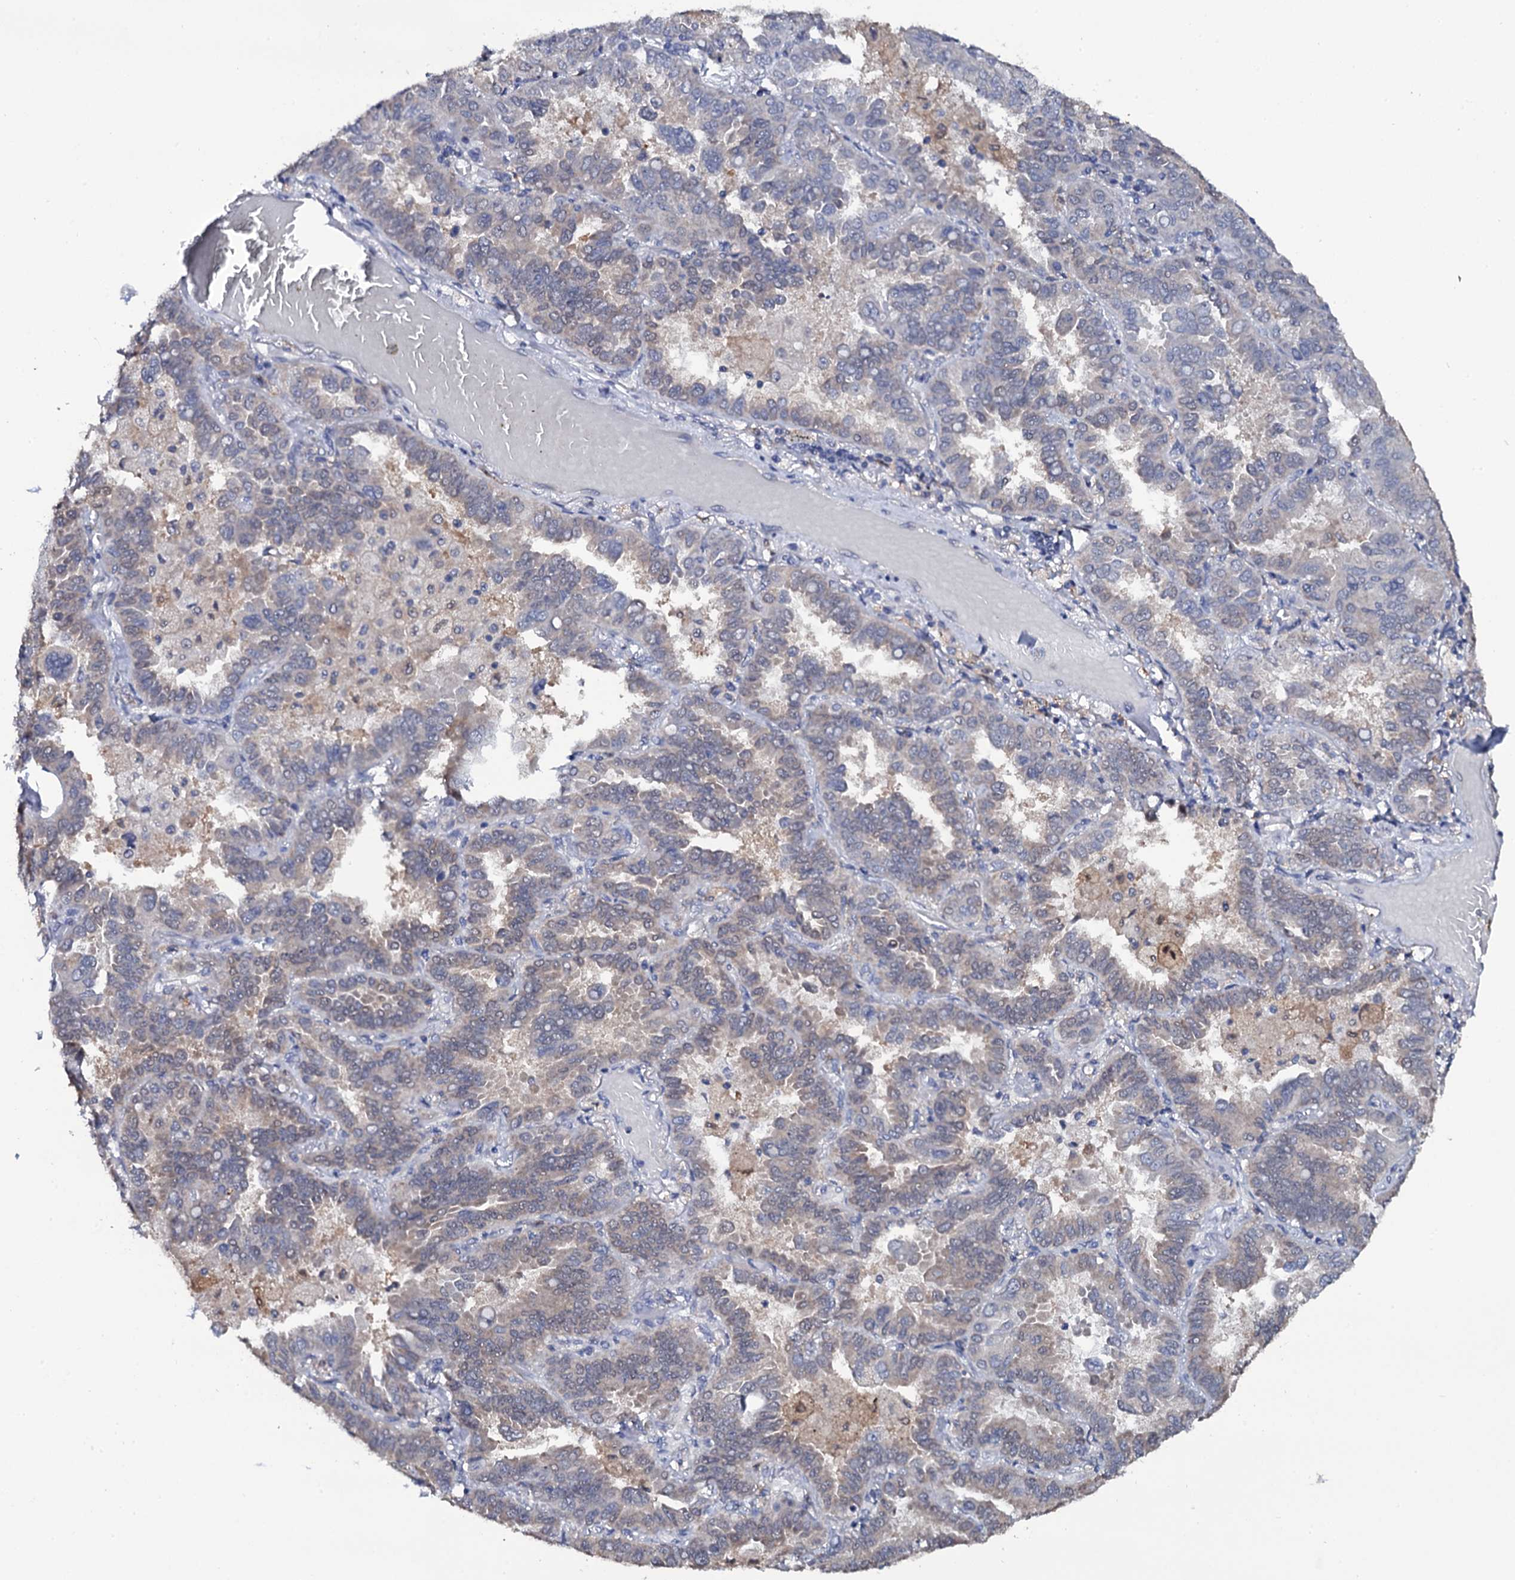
{"staining": {"intensity": "weak", "quantity": "<25%", "location": "cytoplasmic/membranous"}, "tissue": "lung cancer", "cell_type": "Tumor cells", "image_type": "cancer", "snomed": [{"axis": "morphology", "description": "Adenocarcinoma, NOS"}, {"axis": "topography", "description": "Lung"}], "caption": "Lung cancer was stained to show a protein in brown. There is no significant expression in tumor cells.", "gene": "CRYL1", "patient": {"sex": "male", "age": 64}}